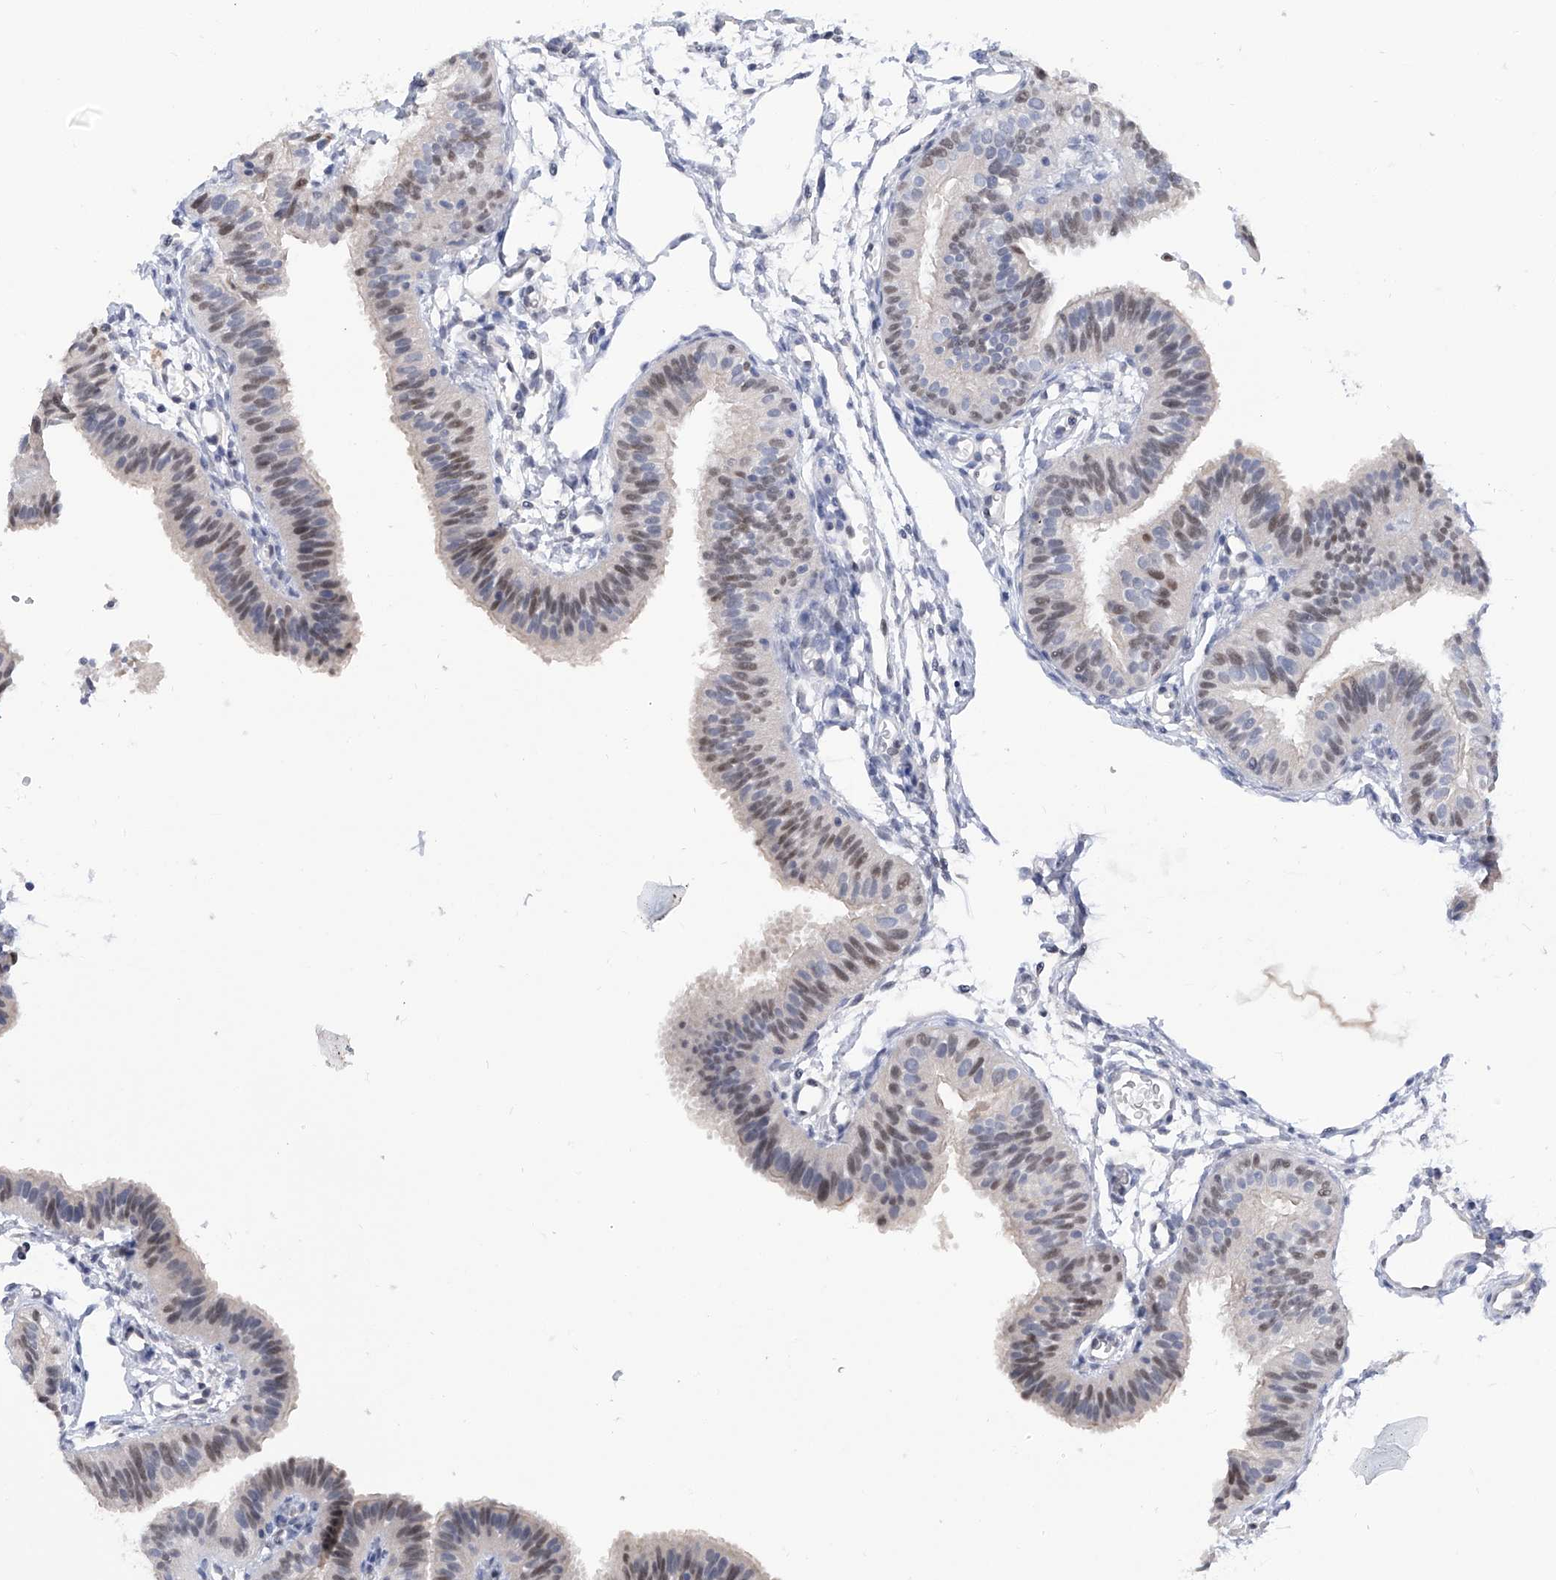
{"staining": {"intensity": "moderate", "quantity": "<25%", "location": "nuclear"}, "tissue": "fallopian tube", "cell_type": "Glandular cells", "image_type": "normal", "snomed": [{"axis": "morphology", "description": "Normal tissue, NOS"}, {"axis": "topography", "description": "Fallopian tube"}], "caption": "High-power microscopy captured an immunohistochemistry photomicrograph of benign fallopian tube, revealing moderate nuclear staining in approximately <25% of glandular cells.", "gene": "PHF20", "patient": {"sex": "female", "age": 35}}